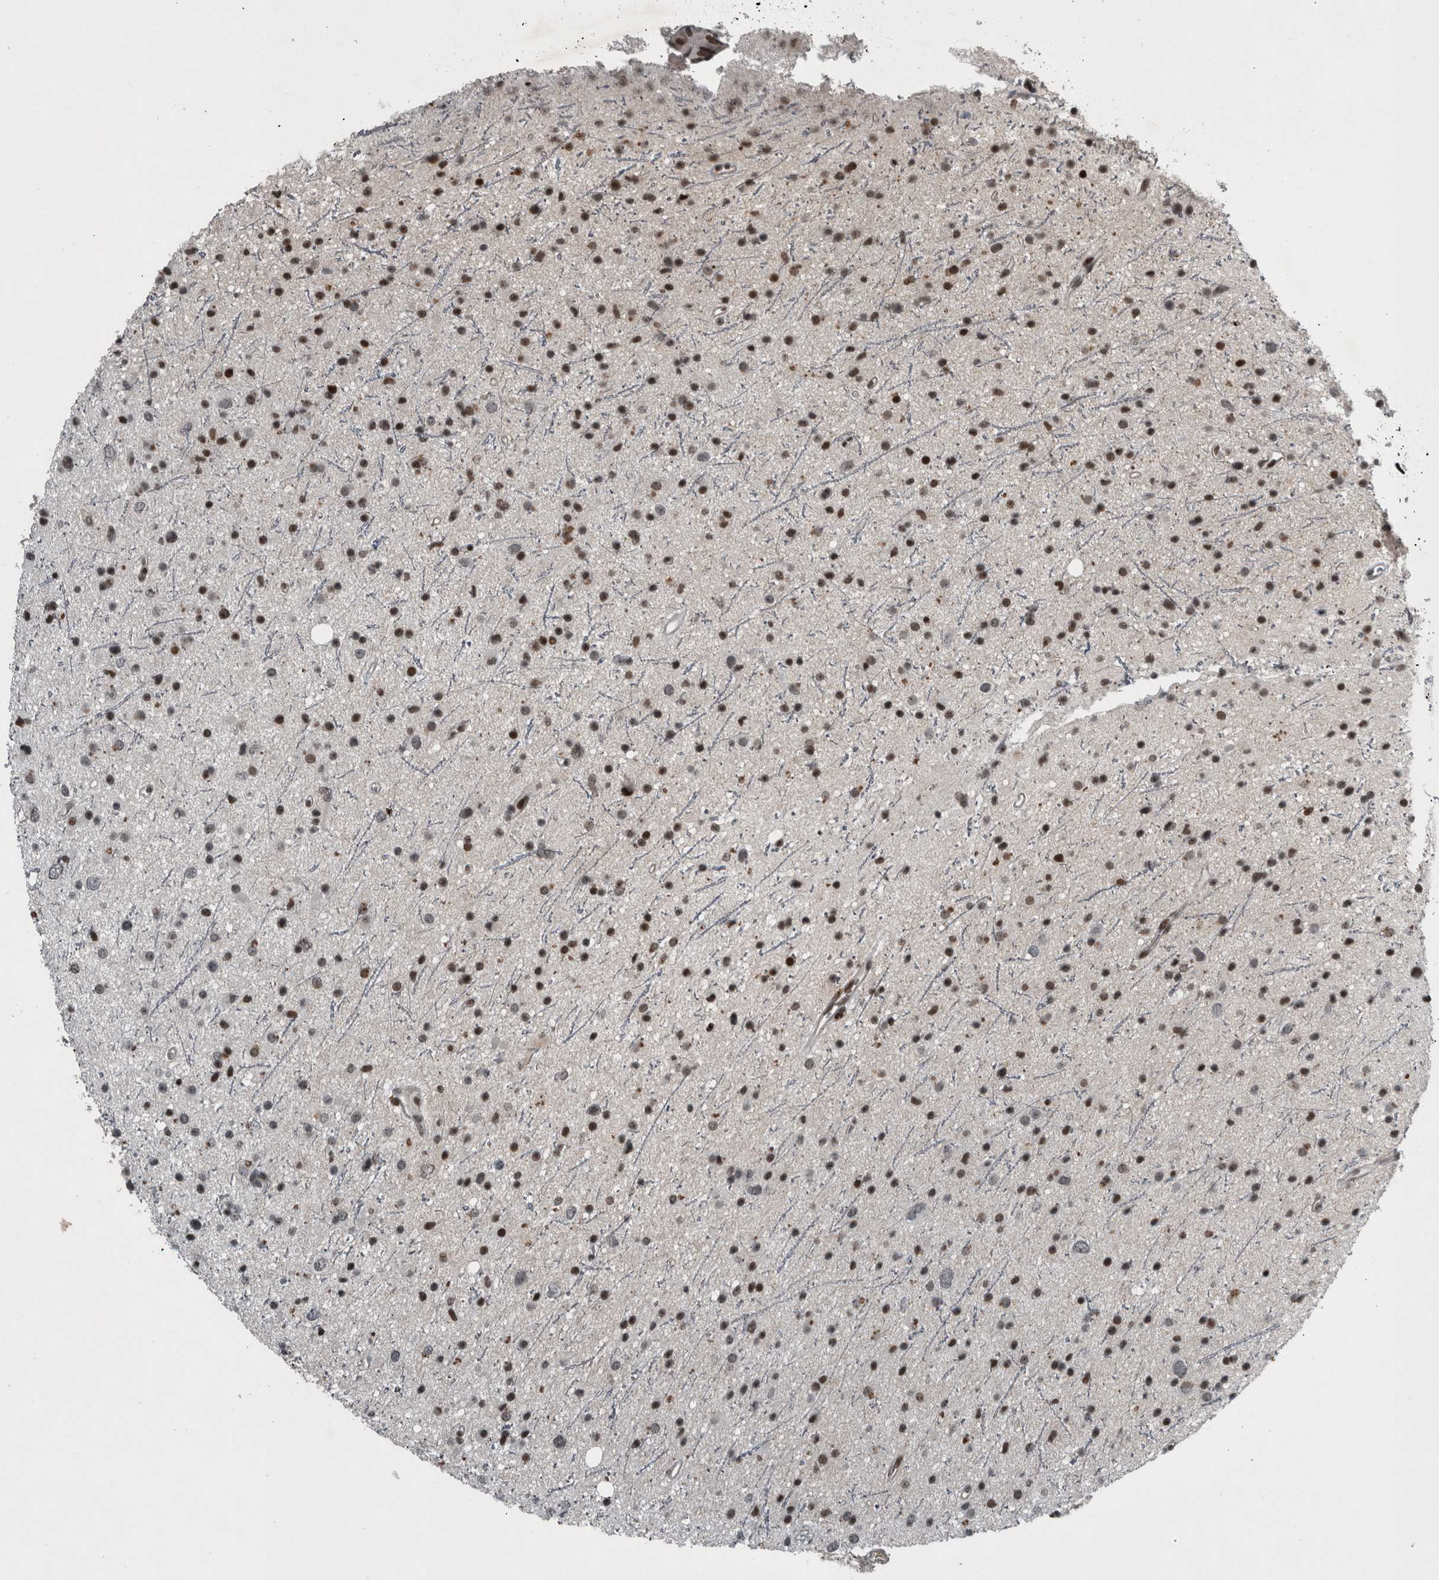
{"staining": {"intensity": "strong", "quantity": ">75%", "location": "nuclear"}, "tissue": "glioma", "cell_type": "Tumor cells", "image_type": "cancer", "snomed": [{"axis": "morphology", "description": "Glioma, malignant, Low grade"}, {"axis": "topography", "description": "Cerebral cortex"}], "caption": "Brown immunohistochemical staining in human glioma exhibits strong nuclear expression in approximately >75% of tumor cells.", "gene": "UNC50", "patient": {"sex": "female", "age": 39}}